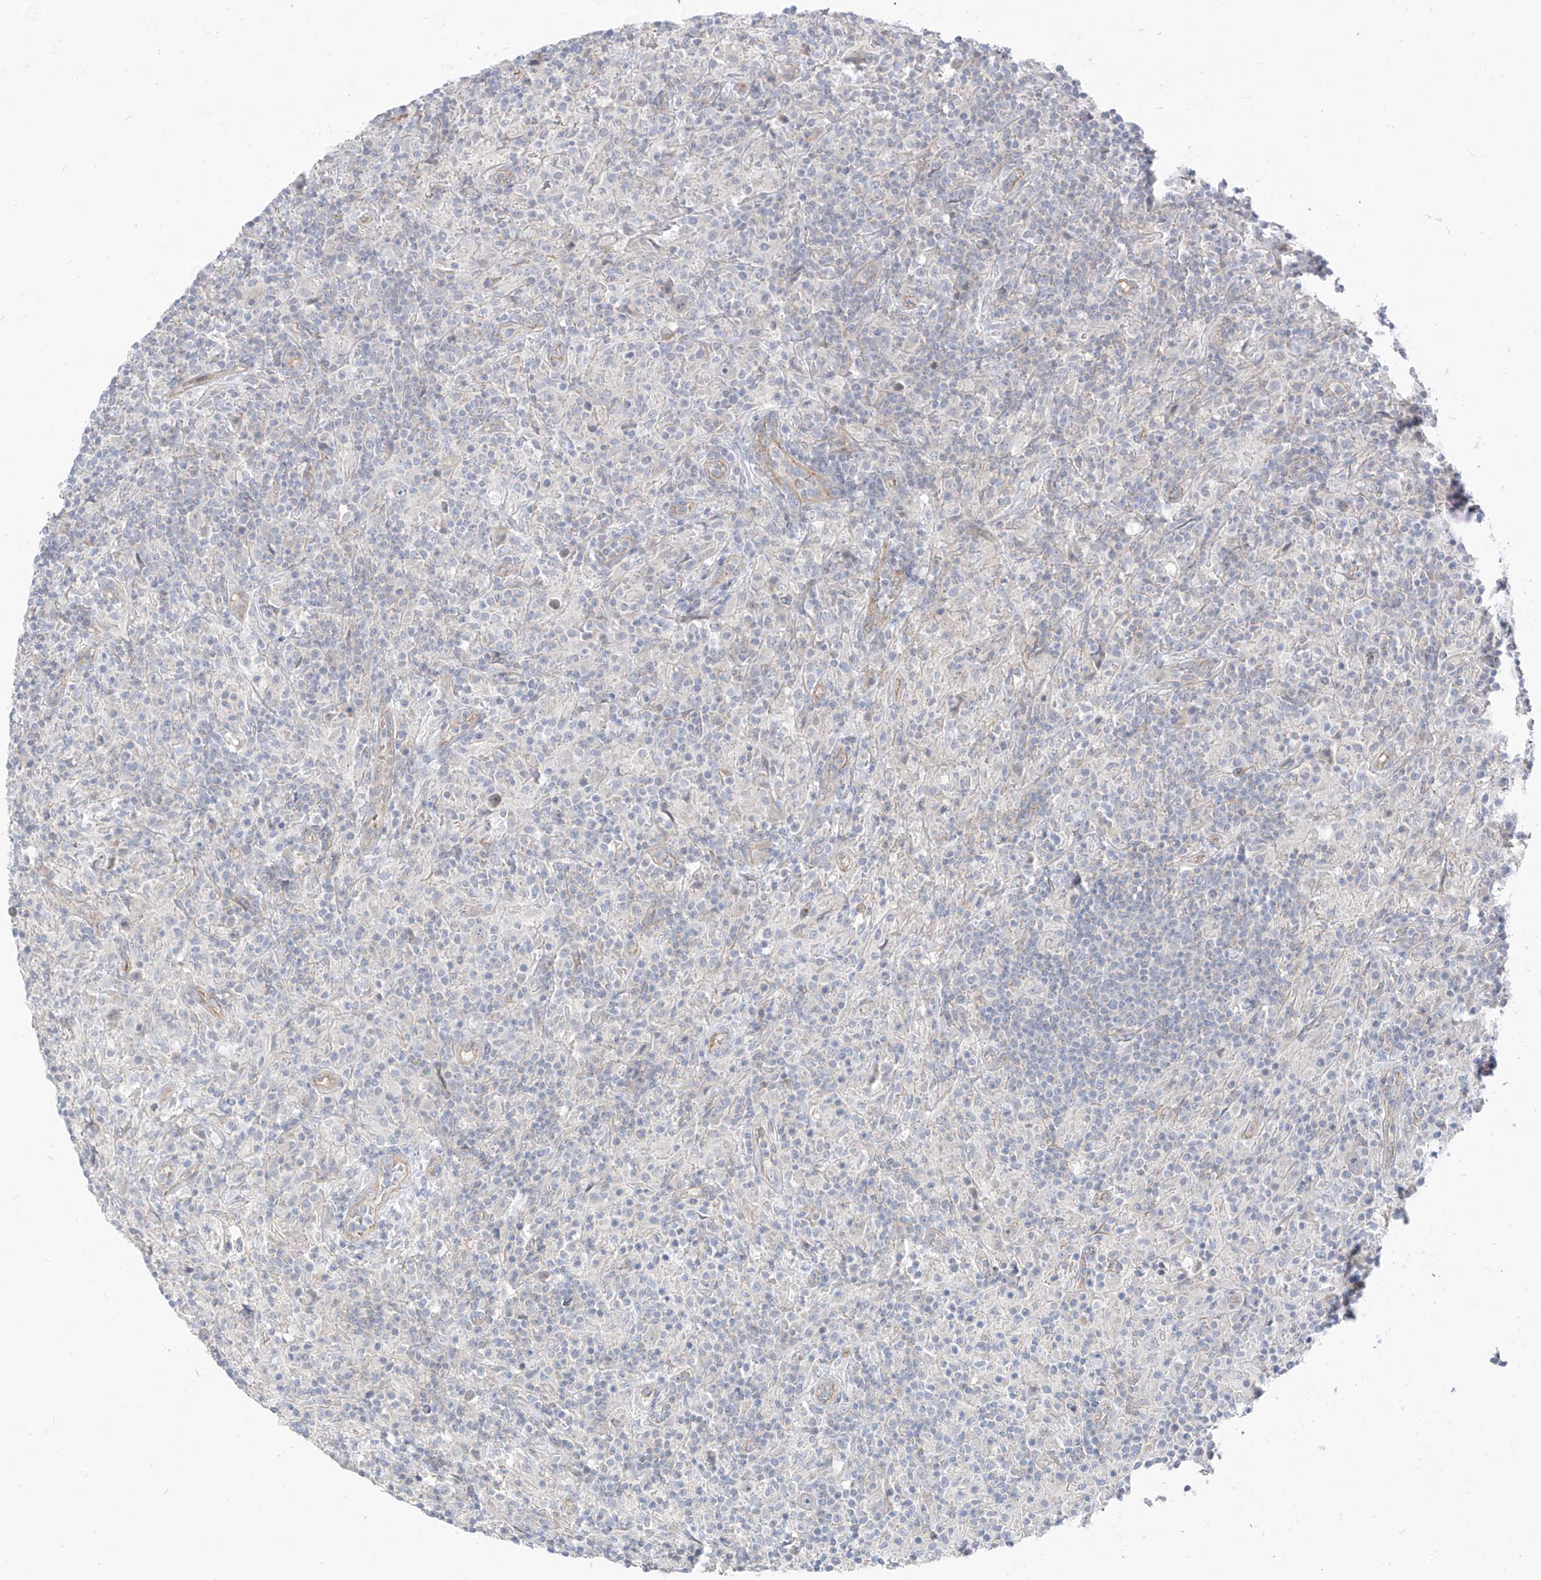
{"staining": {"intensity": "negative", "quantity": "none", "location": "none"}, "tissue": "lymphoma", "cell_type": "Tumor cells", "image_type": "cancer", "snomed": [{"axis": "morphology", "description": "Hodgkin's disease, NOS"}, {"axis": "topography", "description": "Lymph node"}], "caption": "DAB (3,3'-diaminobenzidine) immunohistochemical staining of lymphoma demonstrates no significant positivity in tumor cells.", "gene": "EPHX4", "patient": {"sex": "male", "age": 70}}